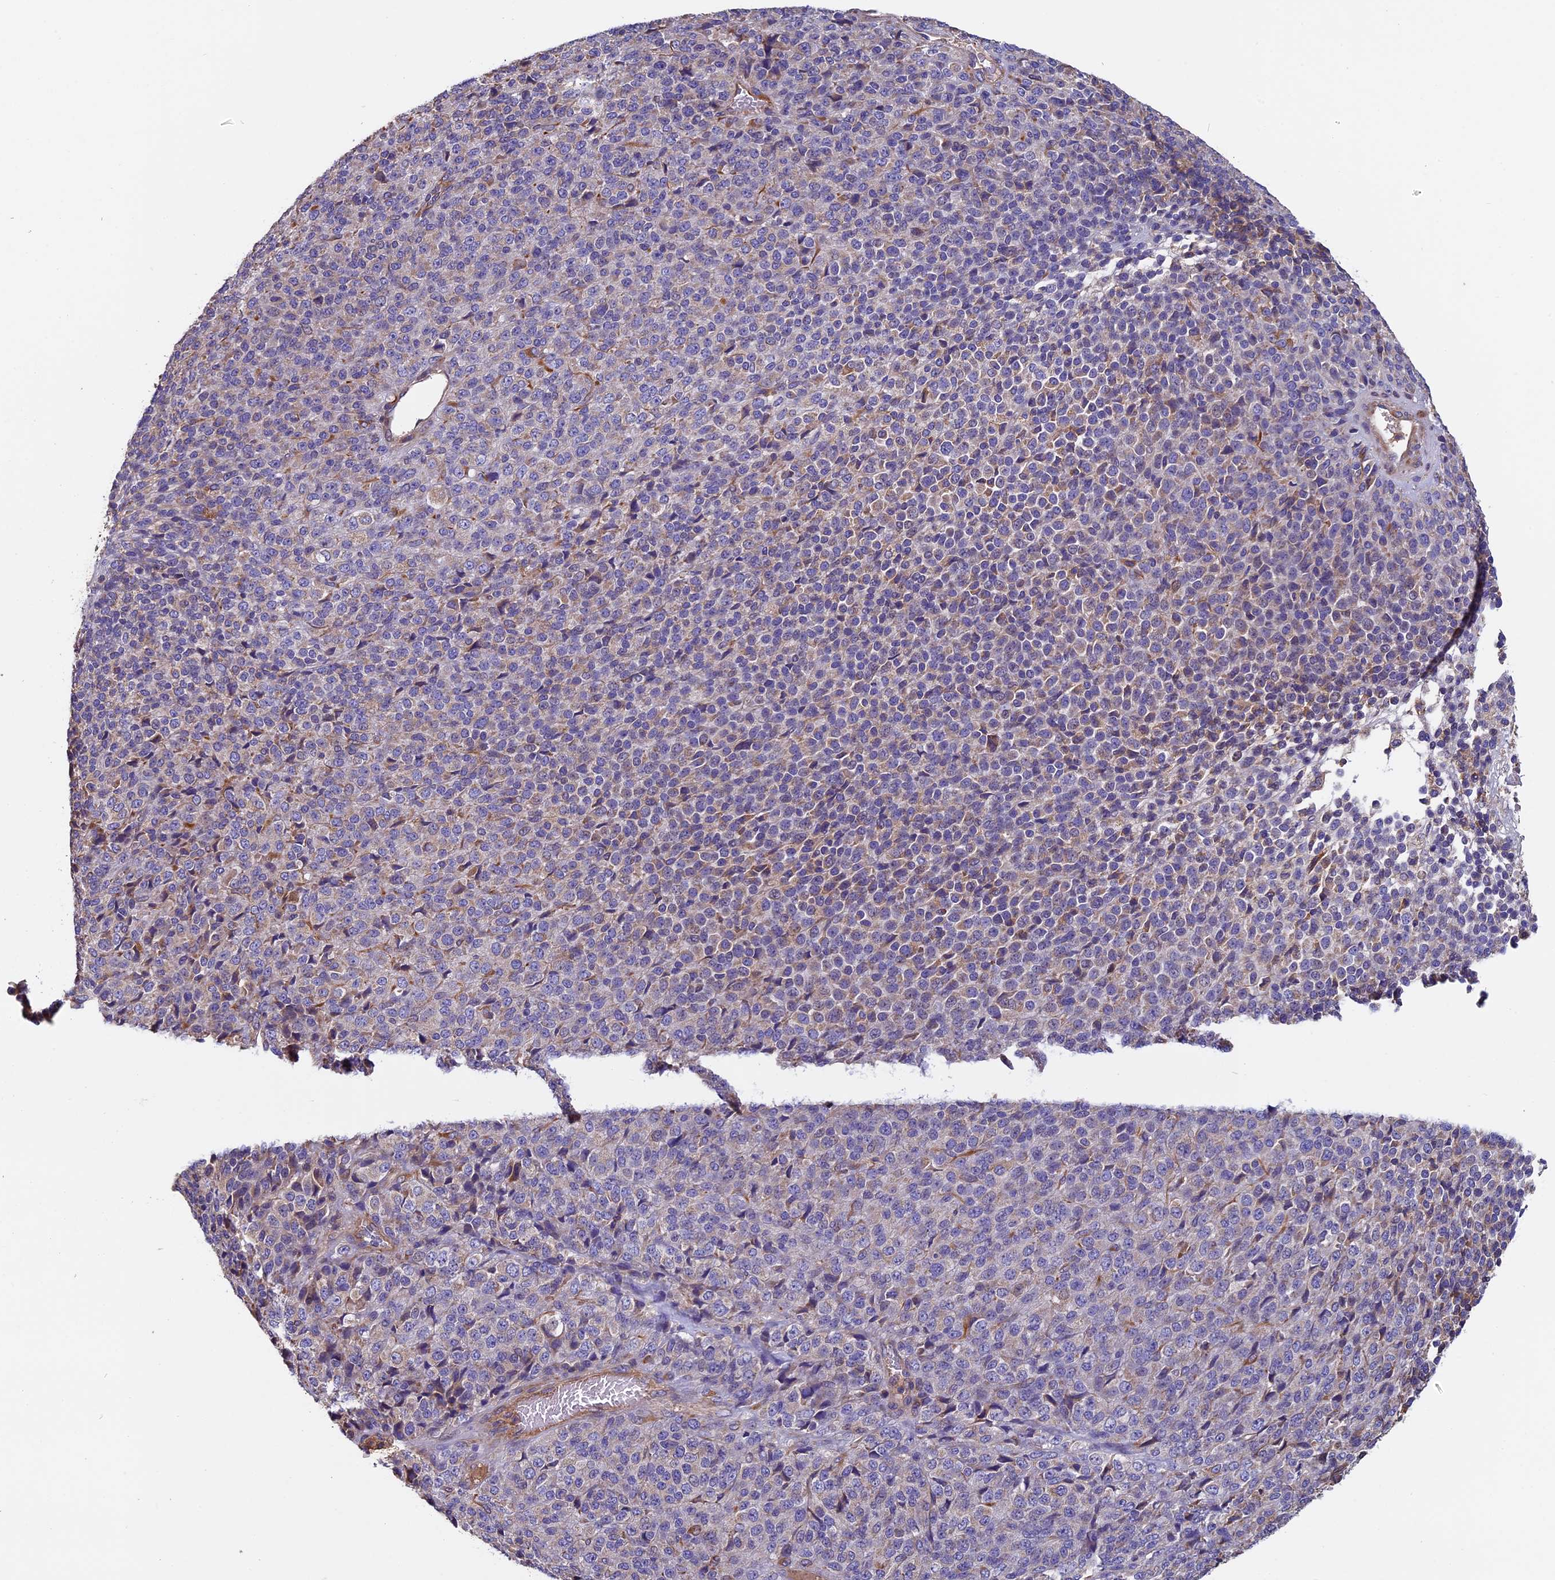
{"staining": {"intensity": "weak", "quantity": "<25%", "location": "cytoplasmic/membranous"}, "tissue": "melanoma", "cell_type": "Tumor cells", "image_type": "cancer", "snomed": [{"axis": "morphology", "description": "Malignant melanoma, Metastatic site"}, {"axis": "topography", "description": "Brain"}], "caption": "There is no significant staining in tumor cells of malignant melanoma (metastatic site). Nuclei are stained in blue.", "gene": "CCDC153", "patient": {"sex": "female", "age": 56}}